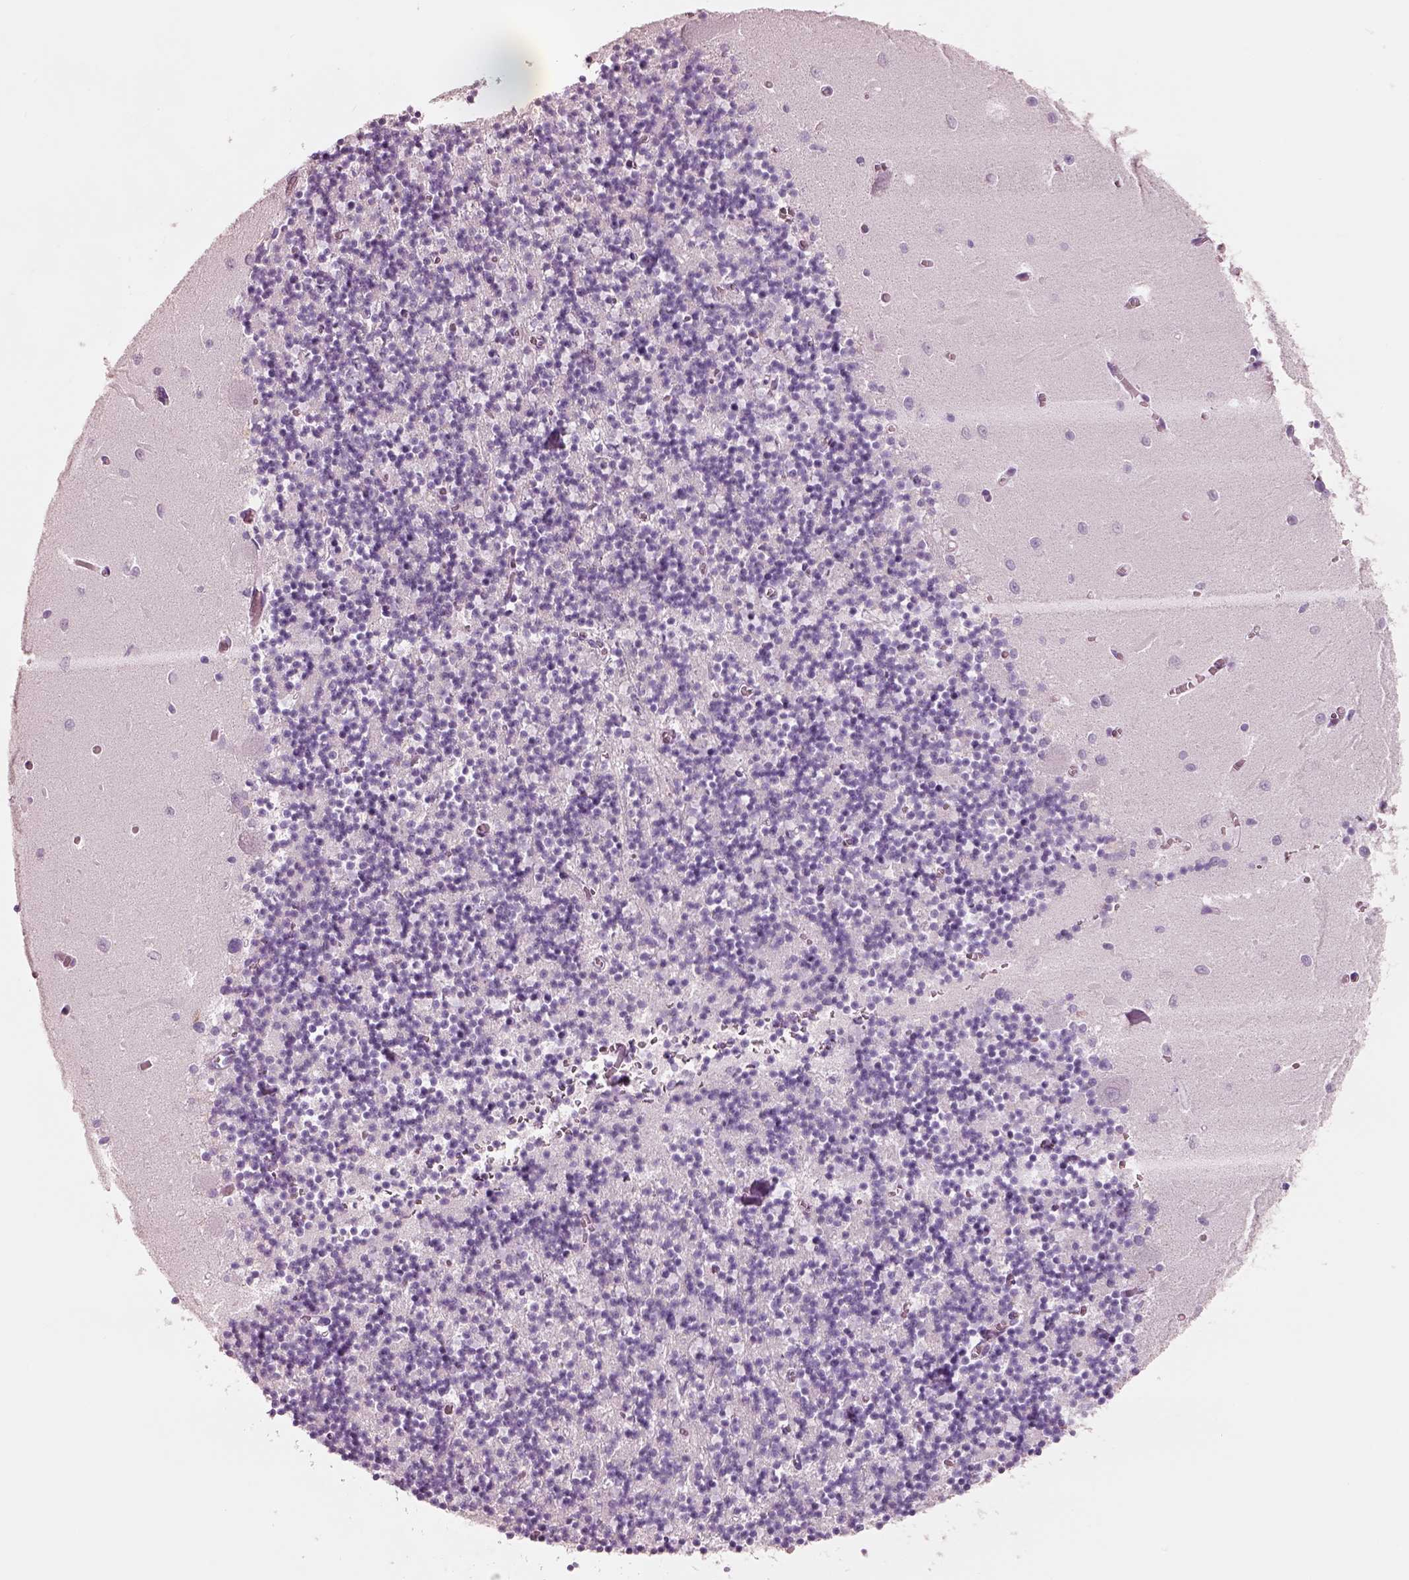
{"staining": {"intensity": "negative", "quantity": "none", "location": "none"}, "tissue": "cerebellum", "cell_type": "Cells in granular layer", "image_type": "normal", "snomed": [{"axis": "morphology", "description": "Normal tissue, NOS"}, {"axis": "topography", "description": "Cerebellum"}], "caption": "A photomicrograph of cerebellum stained for a protein demonstrates no brown staining in cells in granular layer. (Stains: DAB immunohistochemistry with hematoxylin counter stain, Microscopy: brightfield microscopy at high magnification).", "gene": "PNOC", "patient": {"sex": "female", "age": 64}}